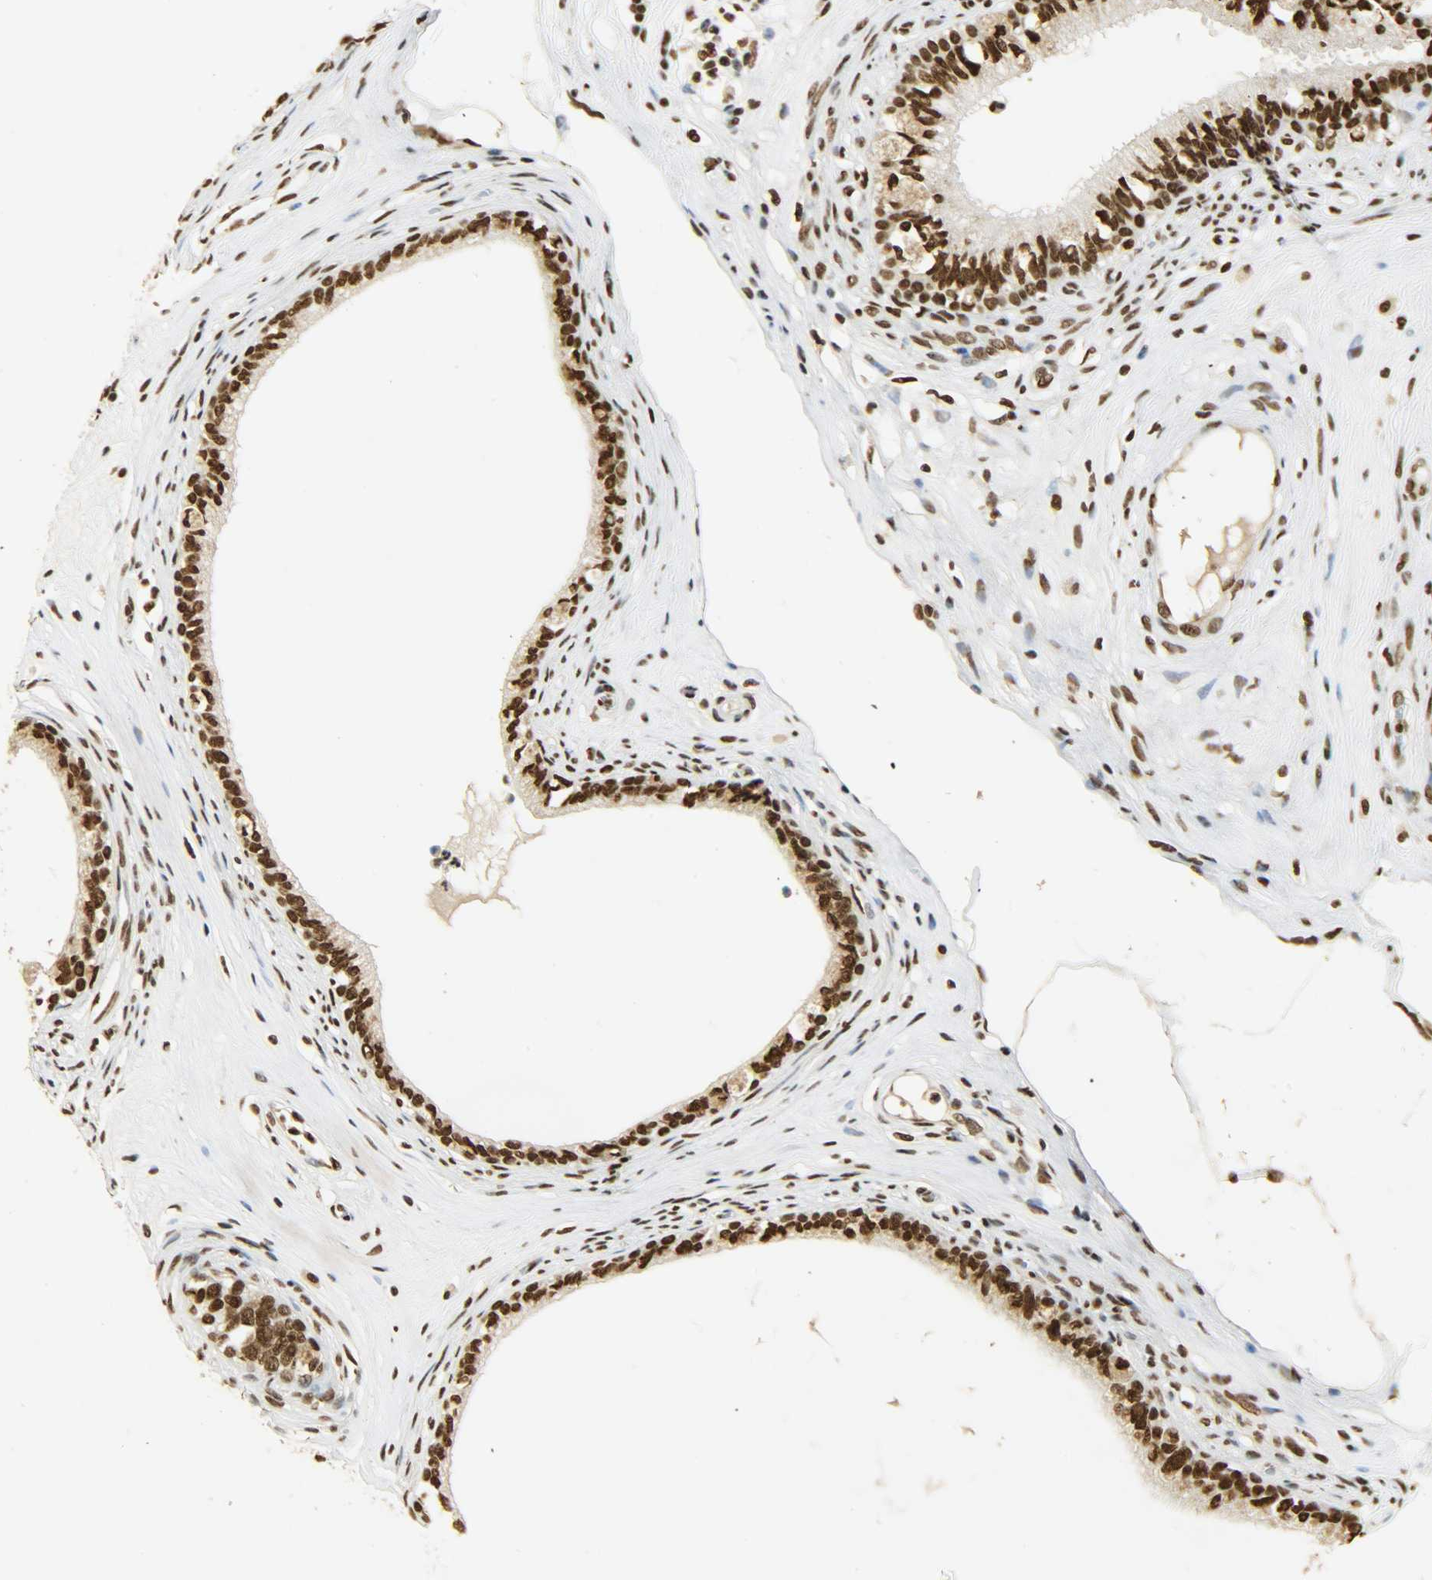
{"staining": {"intensity": "strong", "quantity": ">75%", "location": "nuclear"}, "tissue": "epididymis", "cell_type": "Glandular cells", "image_type": "normal", "snomed": [{"axis": "morphology", "description": "Normal tissue, NOS"}, {"axis": "morphology", "description": "Inflammation, NOS"}, {"axis": "topography", "description": "Epididymis"}], "caption": "Immunohistochemistry (IHC) (DAB (3,3'-diaminobenzidine)) staining of benign human epididymis reveals strong nuclear protein positivity in approximately >75% of glandular cells. The staining was performed using DAB to visualize the protein expression in brown, while the nuclei were stained in blue with hematoxylin (Magnification: 20x).", "gene": "KHDRBS1", "patient": {"sex": "male", "age": 84}}